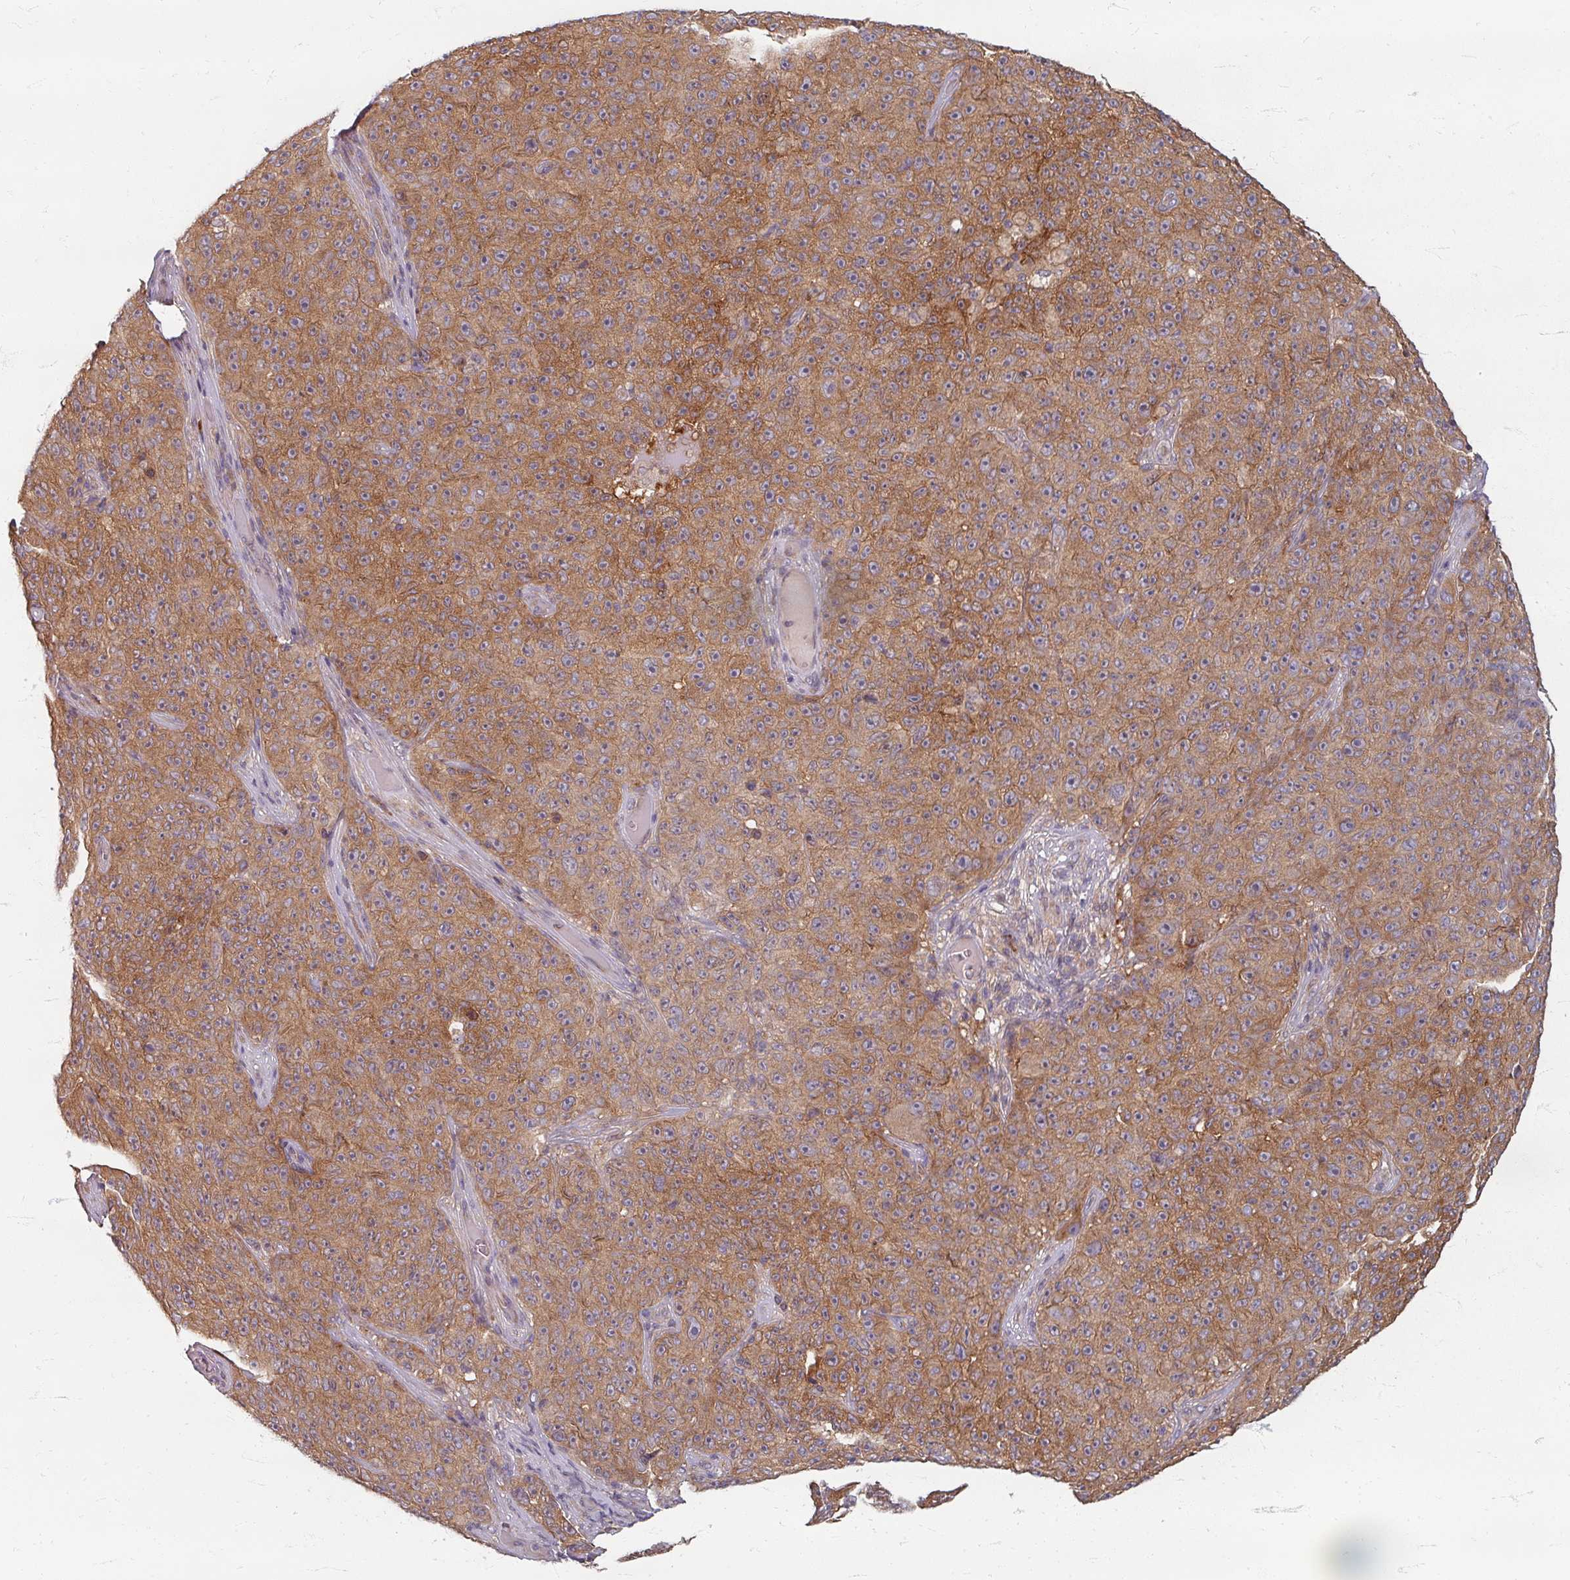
{"staining": {"intensity": "moderate", "quantity": ">75%", "location": "cytoplasmic/membranous"}, "tissue": "melanoma", "cell_type": "Tumor cells", "image_type": "cancer", "snomed": [{"axis": "morphology", "description": "Malignant melanoma, NOS"}, {"axis": "topography", "description": "Skin"}], "caption": "There is medium levels of moderate cytoplasmic/membranous expression in tumor cells of melanoma, as demonstrated by immunohistochemical staining (brown color).", "gene": "STAM", "patient": {"sex": "female", "age": 82}}